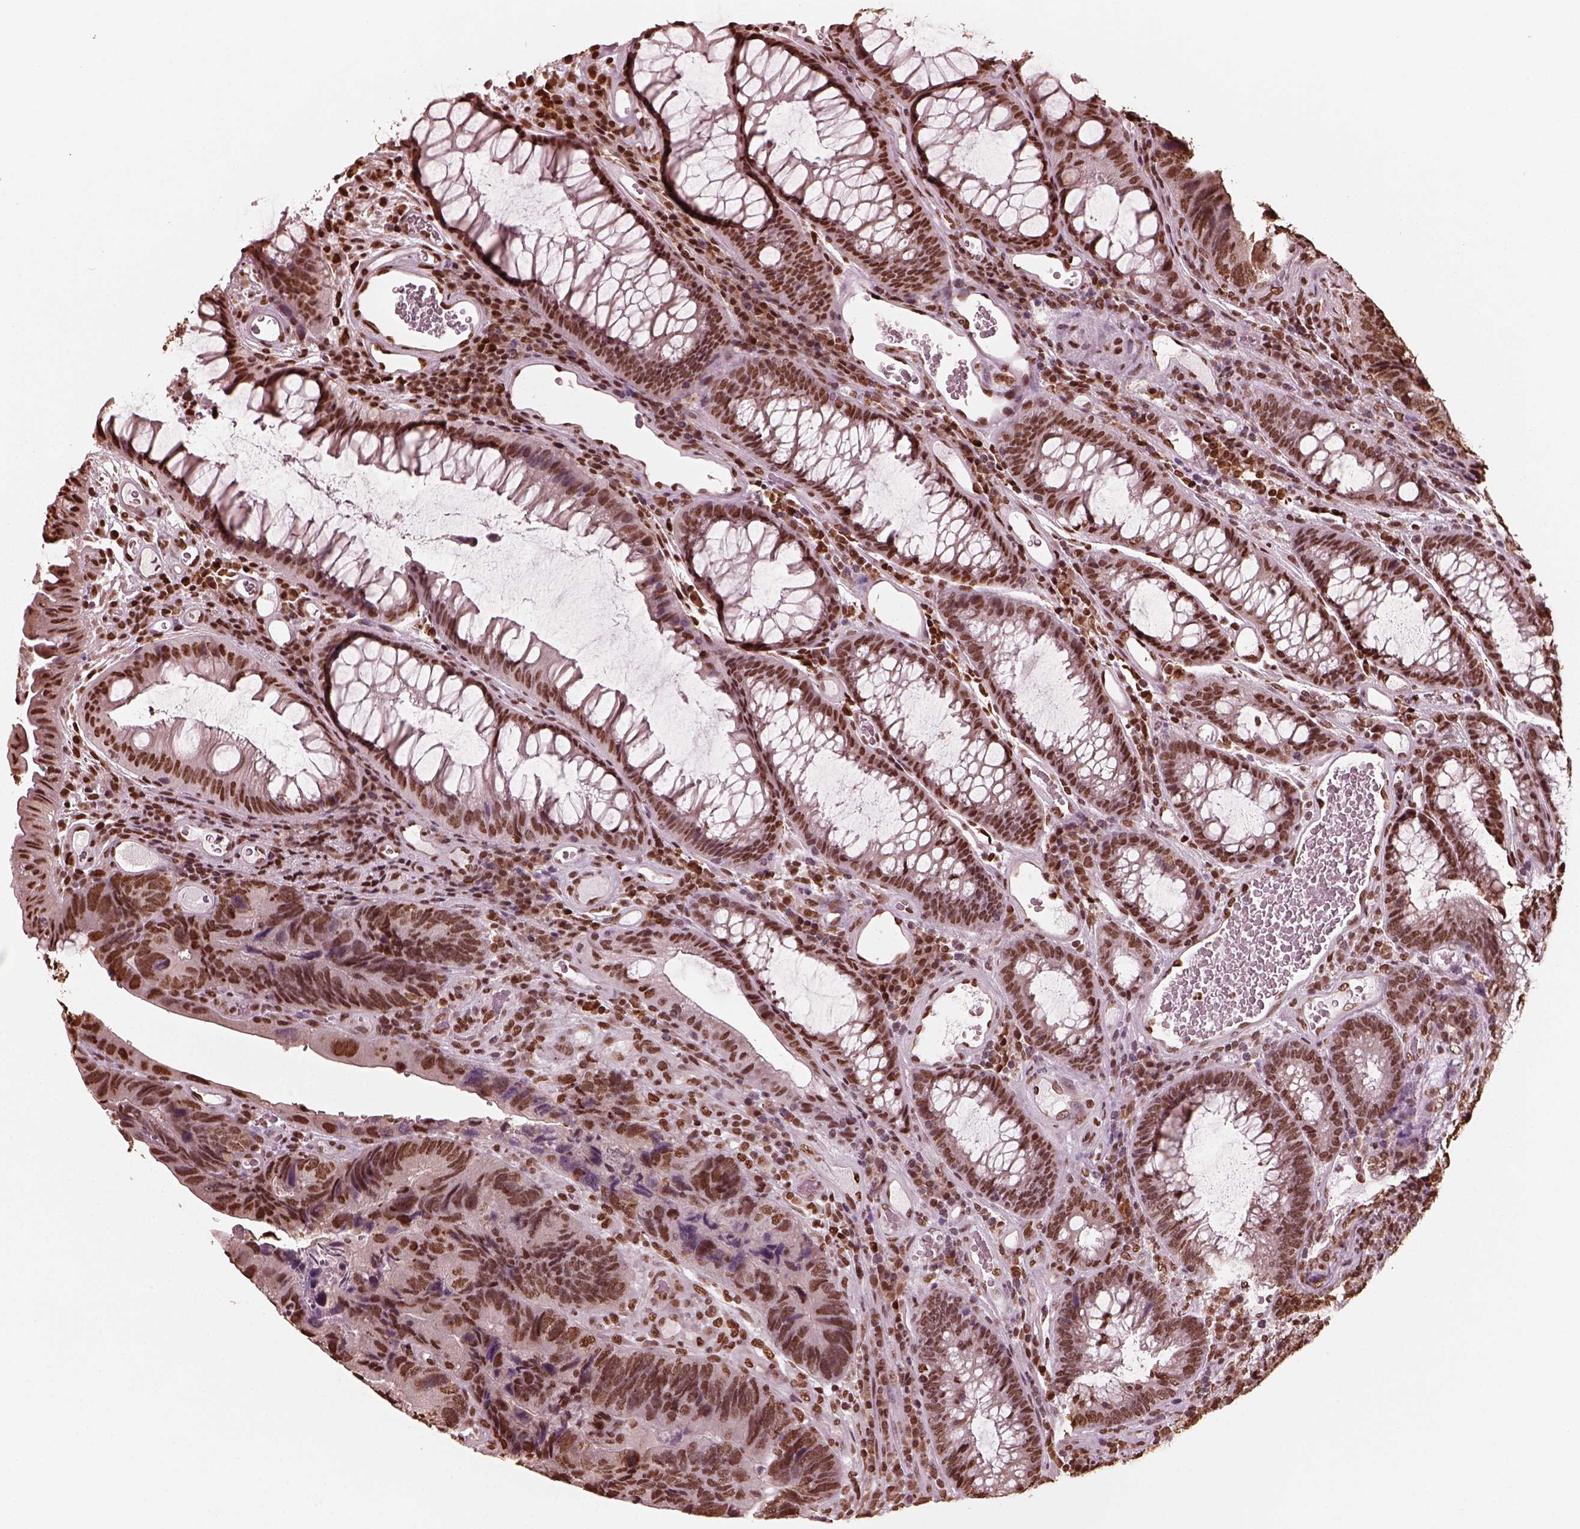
{"staining": {"intensity": "strong", "quantity": ">75%", "location": "nuclear"}, "tissue": "colorectal cancer", "cell_type": "Tumor cells", "image_type": "cancer", "snomed": [{"axis": "morphology", "description": "Adenocarcinoma, NOS"}, {"axis": "topography", "description": "Colon"}], "caption": "Tumor cells show strong nuclear positivity in approximately >75% of cells in colorectal adenocarcinoma.", "gene": "NSD1", "patient": {"sex": "female", "age": 67}}